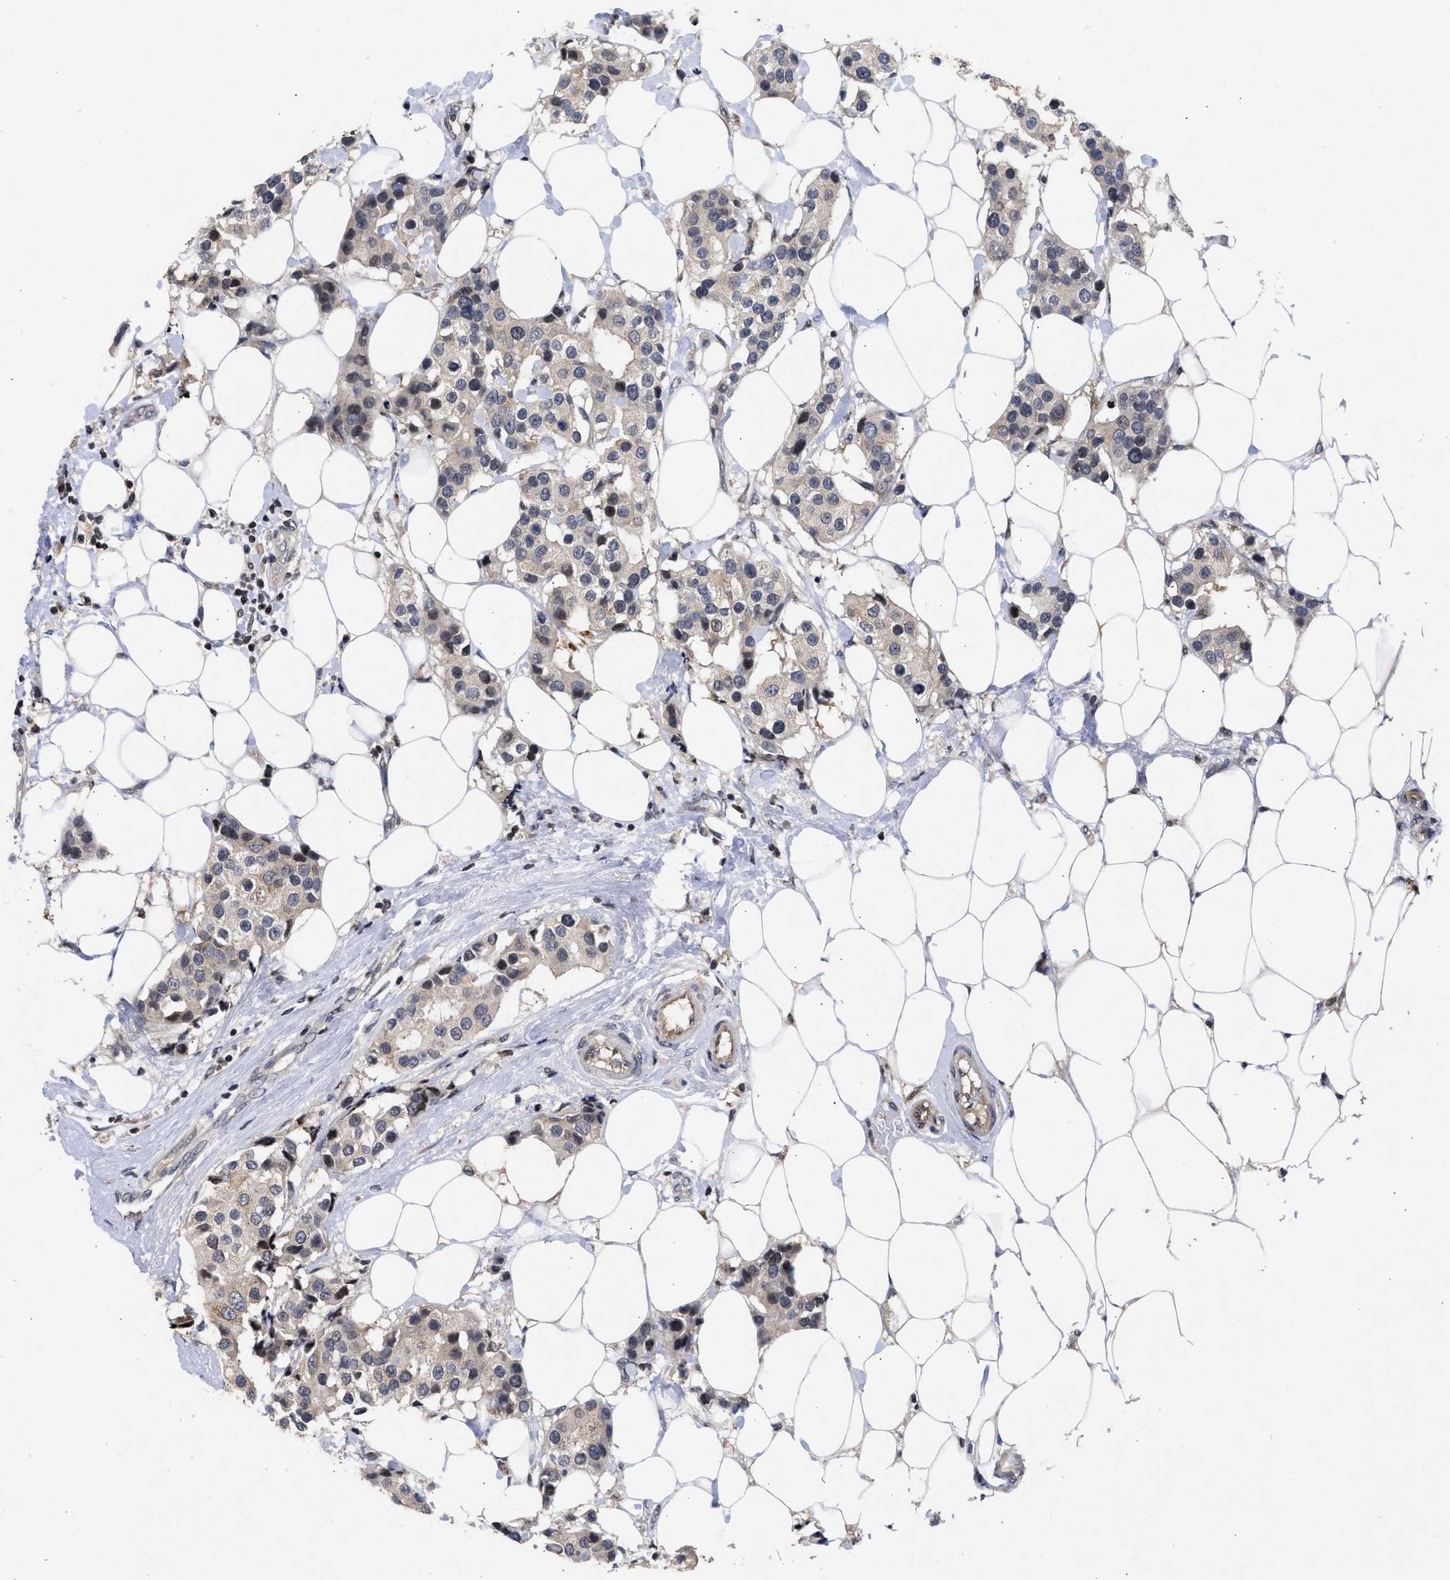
{"staining": {"intensity": "weak", "quantity": "<25%", "location": "cytoplasmic/membranous"}, "tissue": "breast cancer", "cell_type": "Tumor cells", "image_type": "cancer", "snomed": [{"axis": "morphology", "description": "Normal tissue, NOS"}, {"axis": "morphology", "description": "Duct carcinoma"}, {"axis": "topography", "description": "Breast"}], "caption": "Tumor cells are negative for protein expression in human breast cancer (infiltrating ductal carcinoma). The staining was performed using DAB to visualize the protein expression in brown, while the nuclei were stained in blue with hematoxylin (Magnification: 20x).", "gene": "ENSG00000142539", "patient": {"sex": "female", "age": 39}}